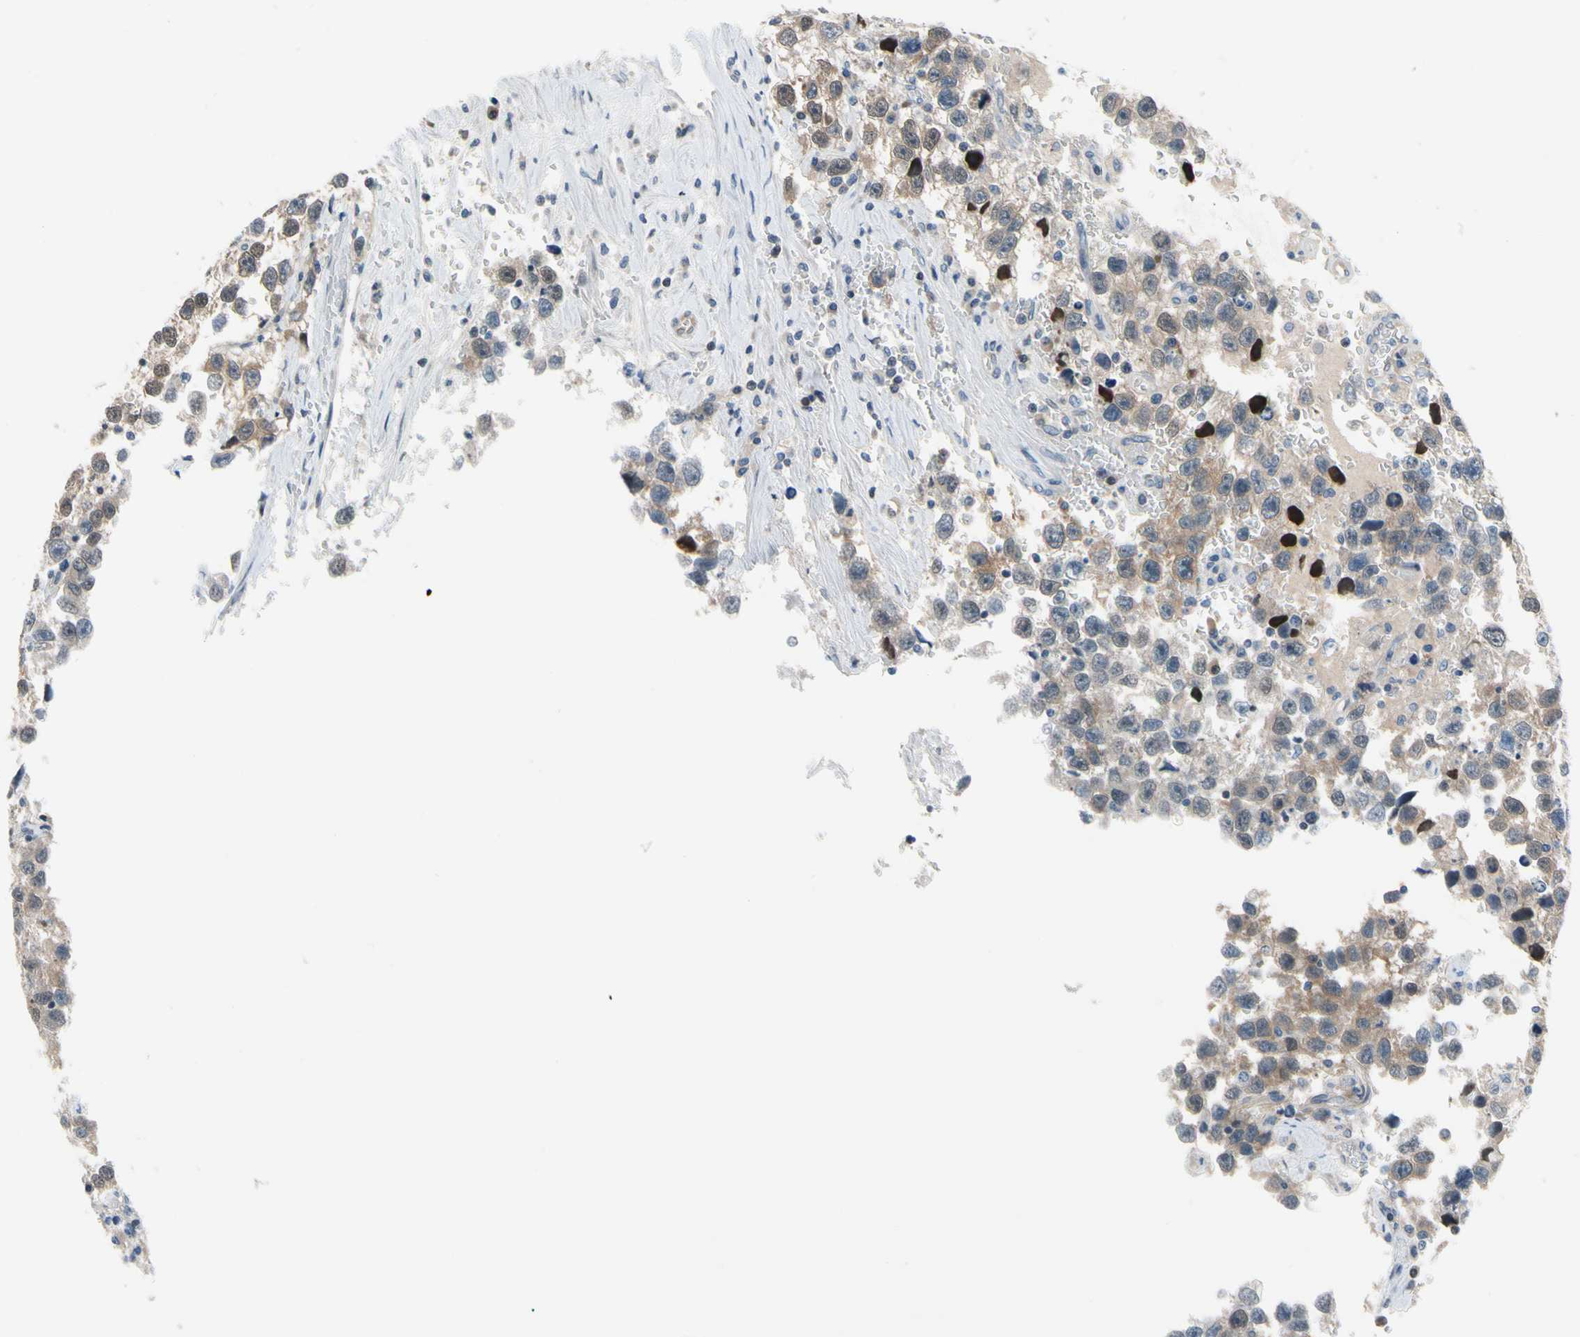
{"staining": {"intensity": "strong", "quantity": "<25%", "location": "cytoplasmic/membranous,nuclear"}, "tissue": "testis cancer", "cell_type": "Tumor cells", "image_type": "cancer", "snomed": [{"axis": "morphology", "description": "Seminoma, NOS"}, {"axis": "topography", "description": "Testis"}], "caption": "A high-resolution histopathology image shows immunohistochemistry staining of testis cancer (seminoma), which displays strong cytoplasmic/membranous and nuclear expression in approximately <25% of tumor cells.", "gene": "CFAP36", "patient": {"sex": "male", "age": 33}}